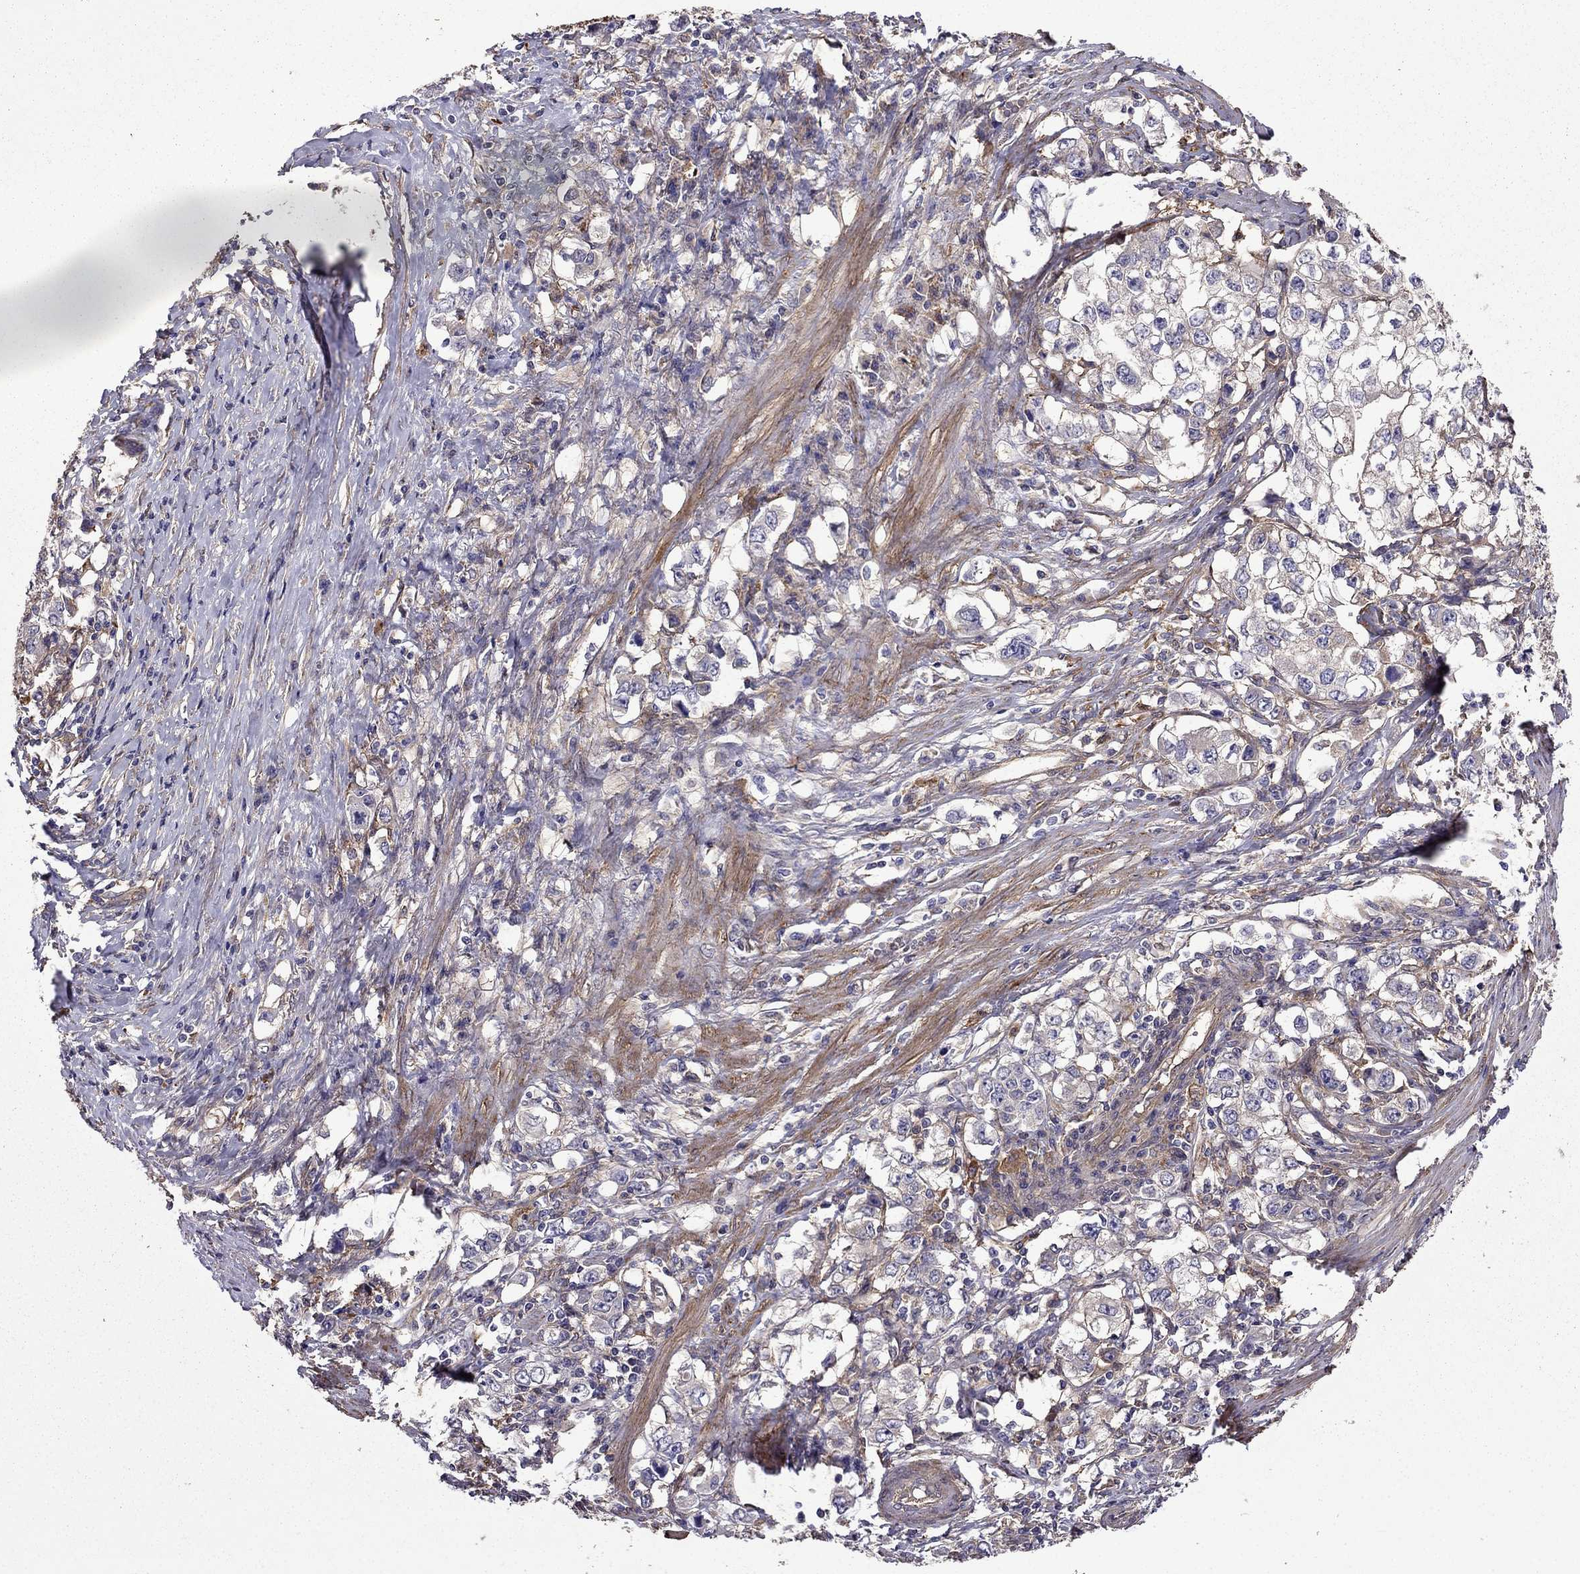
{"staining": {"intensity": "moderate", "quantity": "25%-75%", "location": "cytoplasmic/membranous"}, "tissue": "stomach cancer", "cell_type": "Tumor cells", "image_type": "cancer", "snomed": [{"axis": "morphology", "description": "Adenocarcinoma, NOS"}, {"axis": "topography", "description": "Stomach, lower"}], "caption": "The immunohistochemical stain shows moderate cytoplasmic/membranous staining in tumor cells of stomach cancer (adenocarcinoma) tissue.", "gene": "ITGB1", "patient": {"sex": "female", "age": 72}}